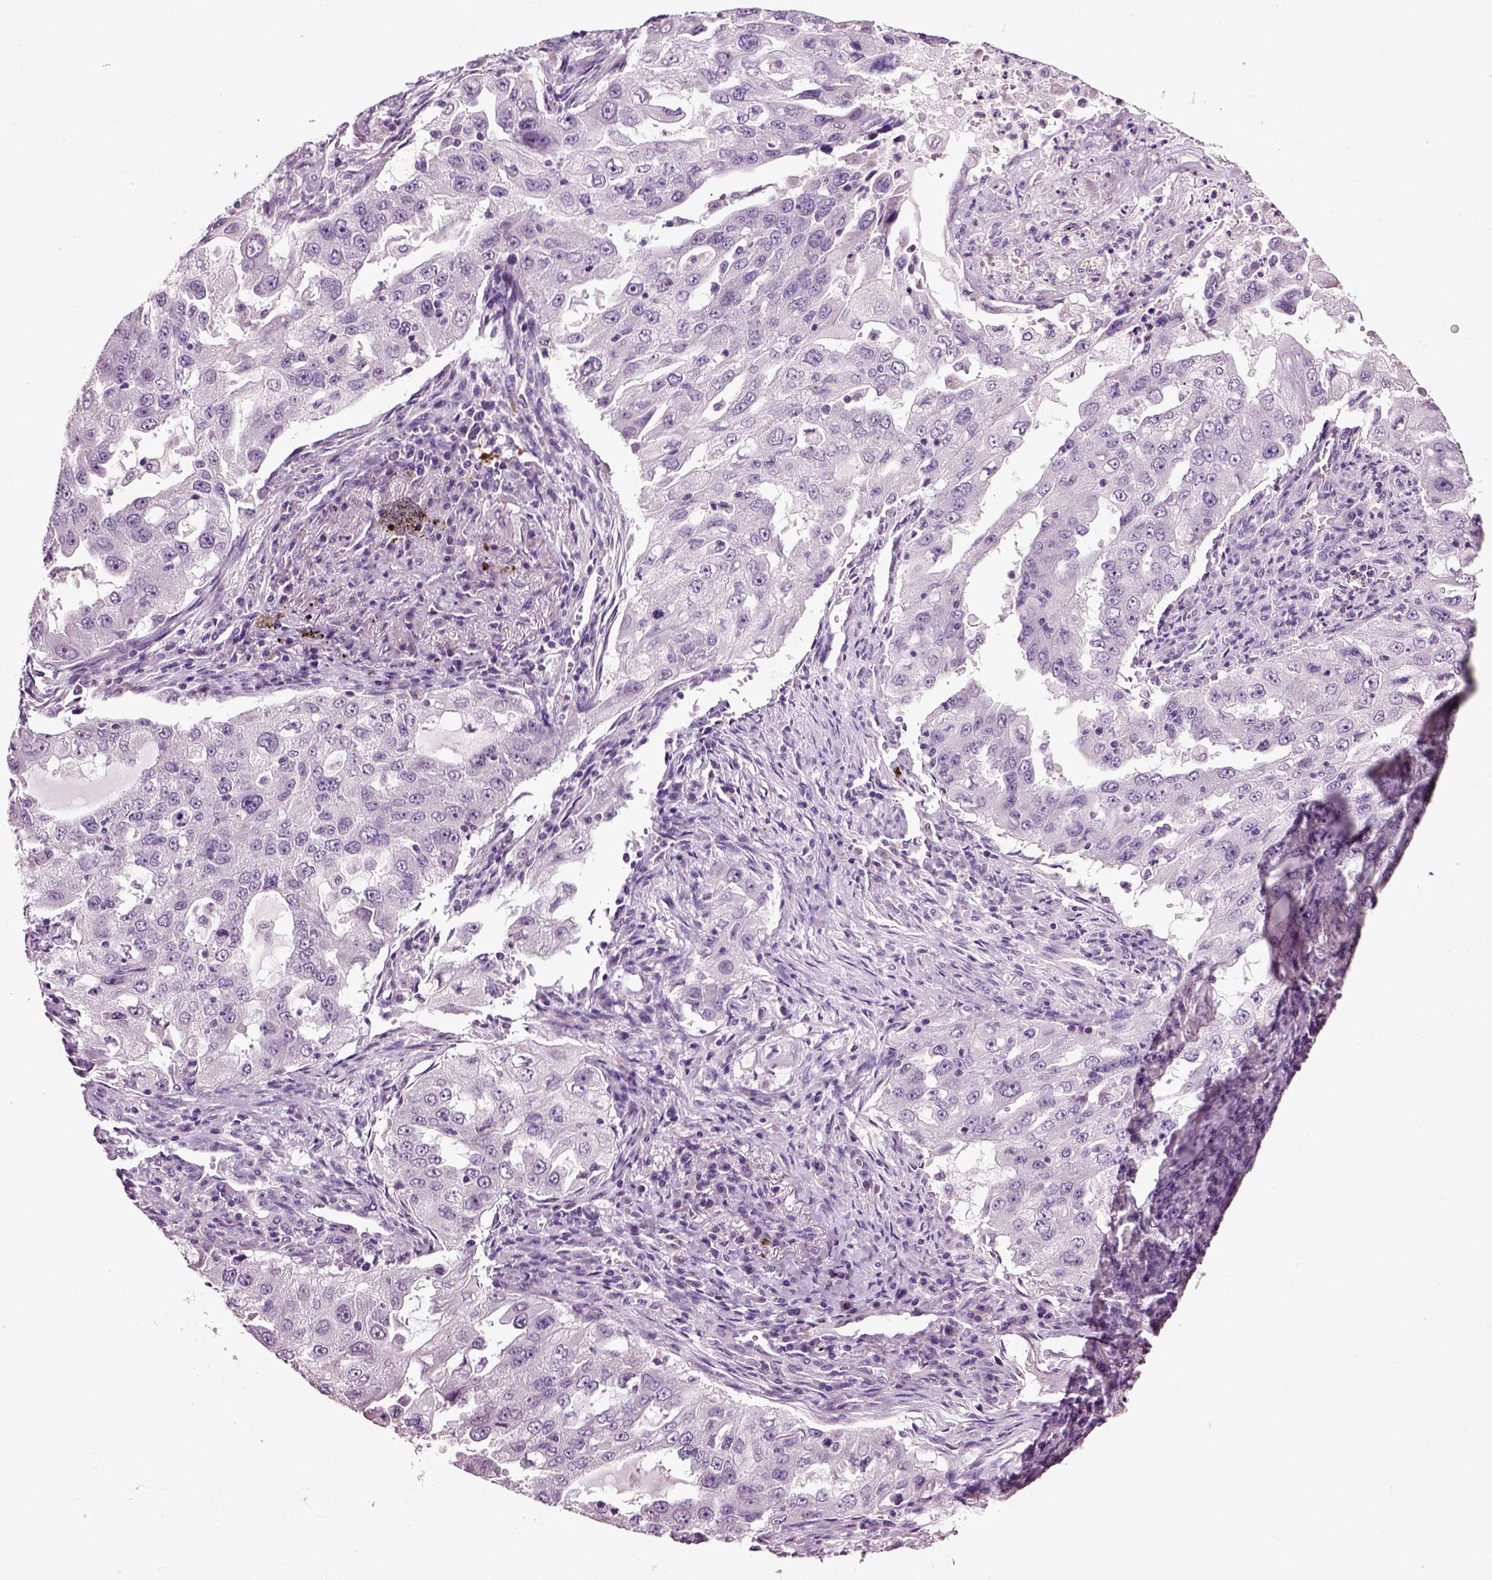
{"staining": {"intensity": "negative", "quantity": "none", "location": "none"}, "tissue": "lung cancer", "cell_type": "Tumor cells", "image_type": "cancer", "snomed": [{"axis": "morphology", "description": "Adenocarcinoma, NOS"}, {"axis": "topography", "description": "Lung"}], "caption": "Protein analysis of adenocarcinoma (lung) displays no significant expression in tumor cells.", "gene": "CRHR1", "patient": {"sex": "female", "age": 61}}